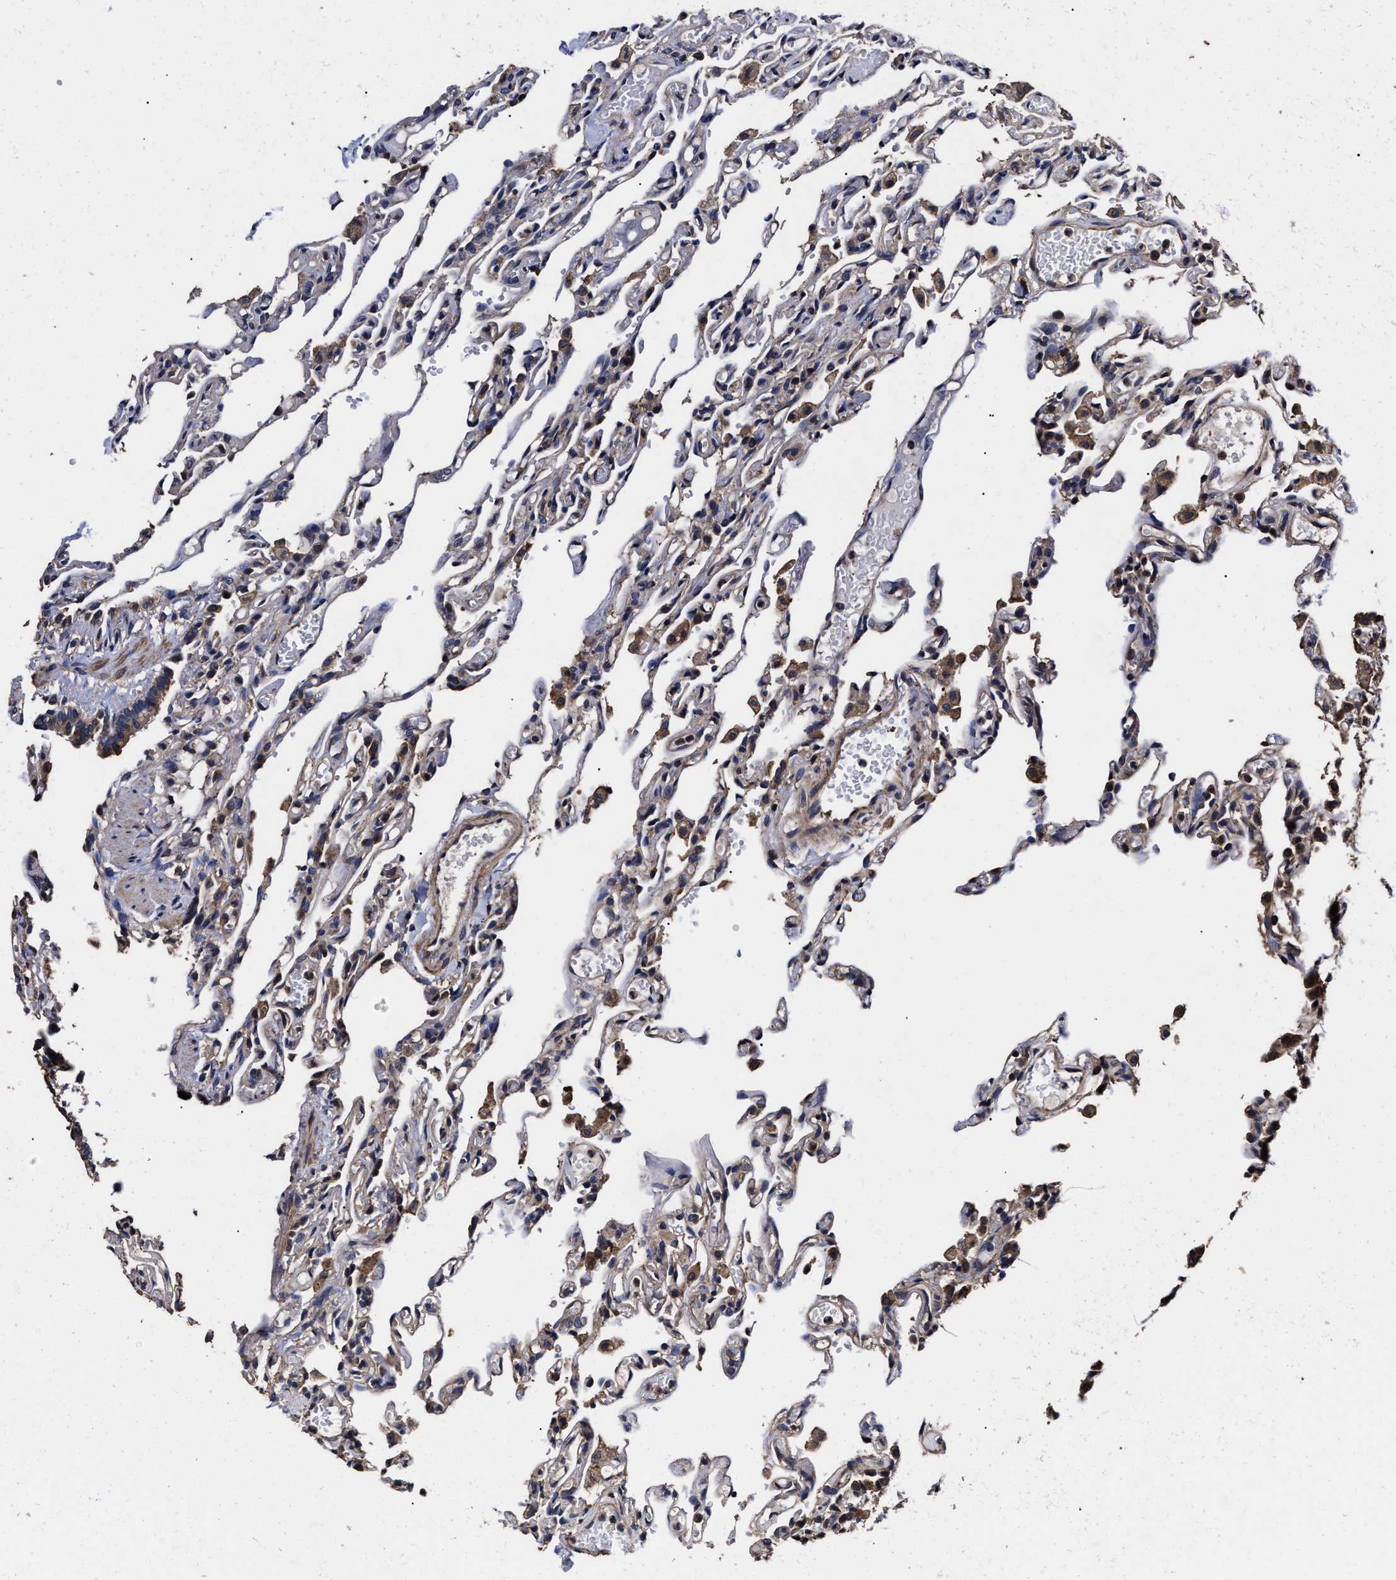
{"staining": {"intensity": "negative", "quantity": "none", "location": "none"}, "tissue": "lung", "cell_type": "Alveolar cells", "image_type": "normal", "snomed": [{"axis": "morphology", "description": "Normal tissue, NOS"}, {"axis": "topography", "description": "Lung"}], "caption": "Lung stained for a protein using IHC reveals no positivity alveolar cells.", "gene": "AVEN", "patient": {"sex": "male", "age": 21}}